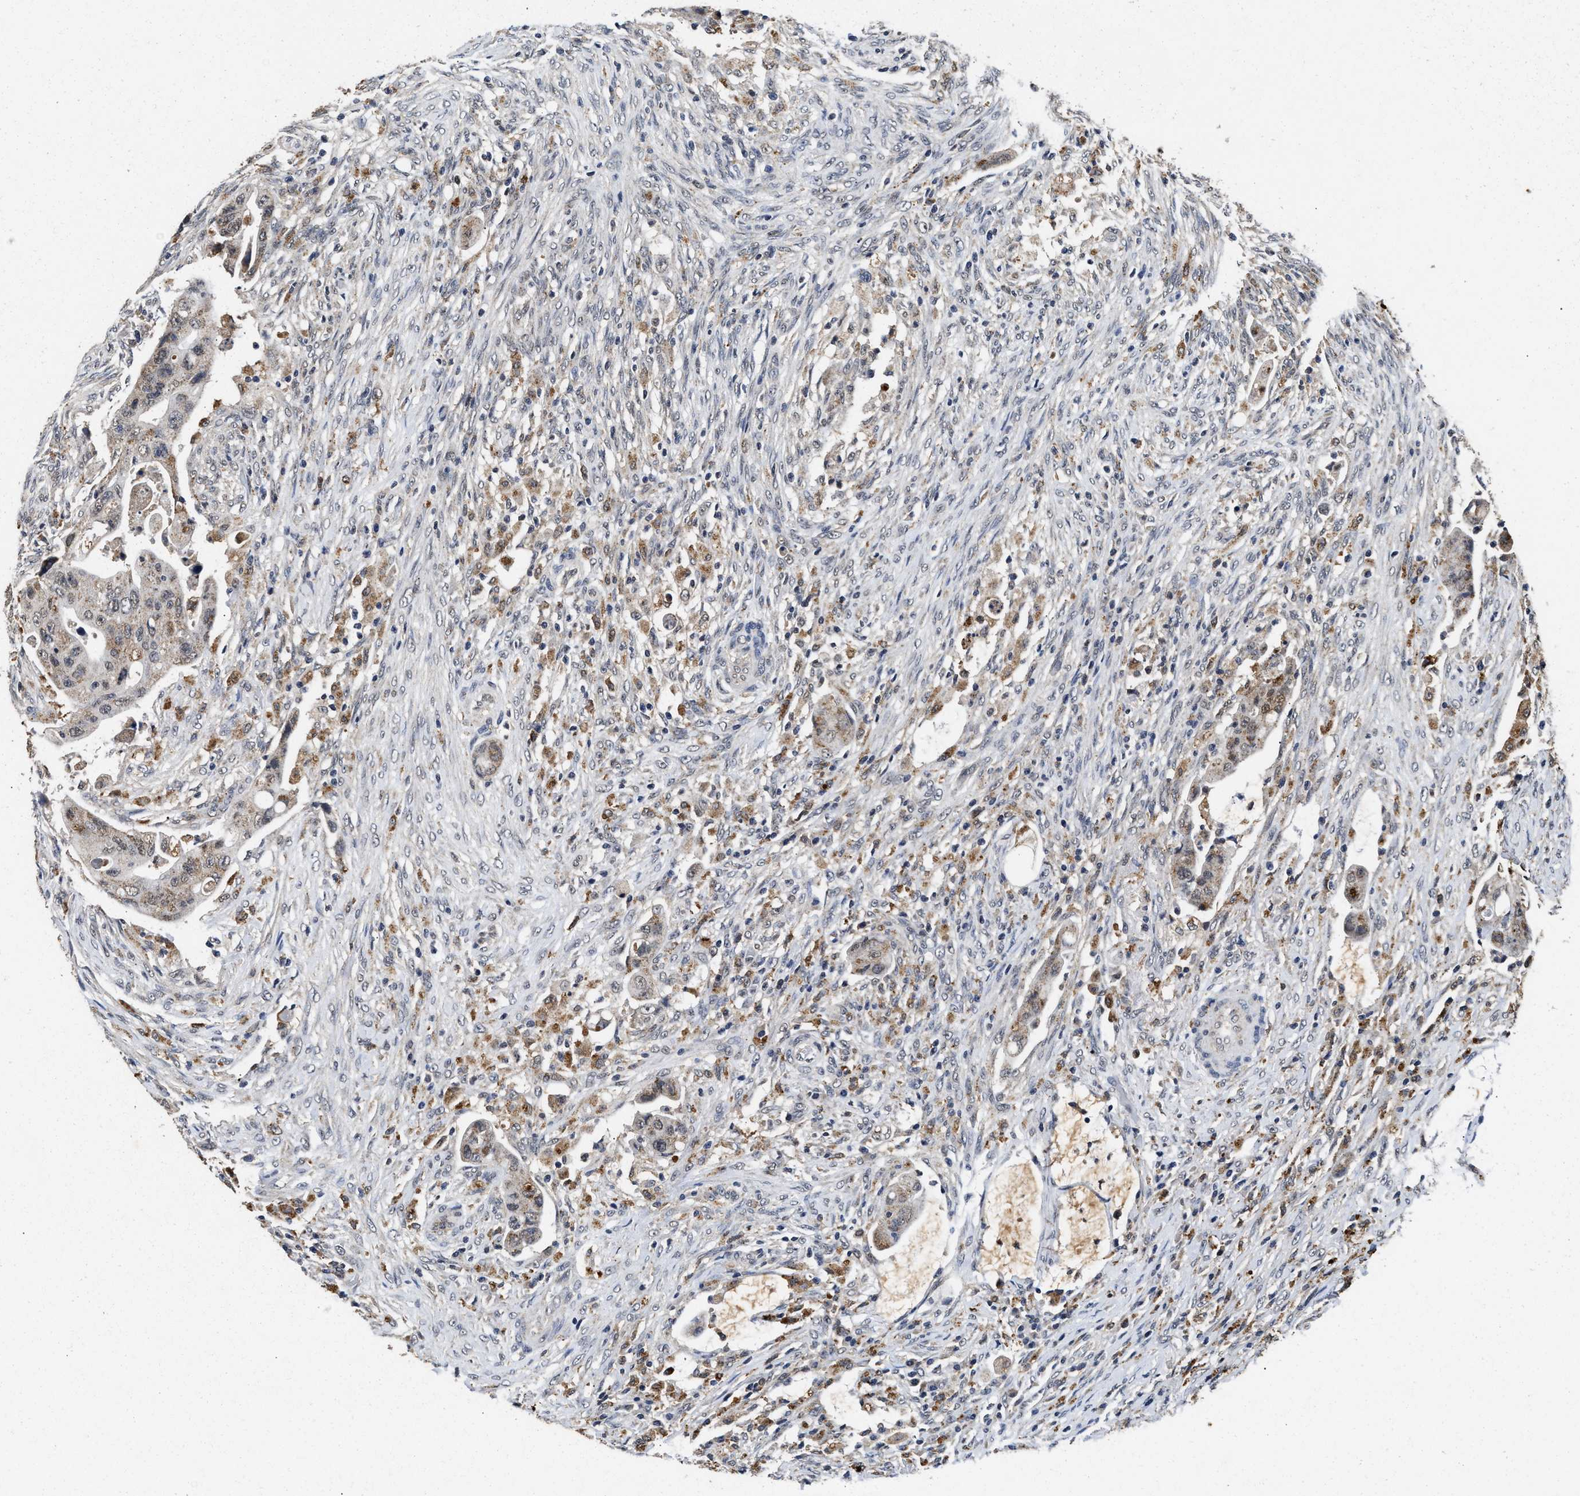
{"staining": {"intensity": "weak", "quantity": "25%-75%", "location": "cytoplasmic/membranous"}, "tissue": "colorectal cancer", "cell_type": "Tumor cells", "image_type": "cancer", "snomed": [{"axis": "morphology", "description": "Adenocarcinoma, NOS"}, {"axis": "topography", "description": "Rectum"}], "caption": "Tumor cells reveal weak cytoplasmic/membranous positivity in approximately 25%-75% of cells in colorectal cancer (adenocarcinoma).", "gene": "ACOX1", "patient": {"sex": "female", "age": 71}}